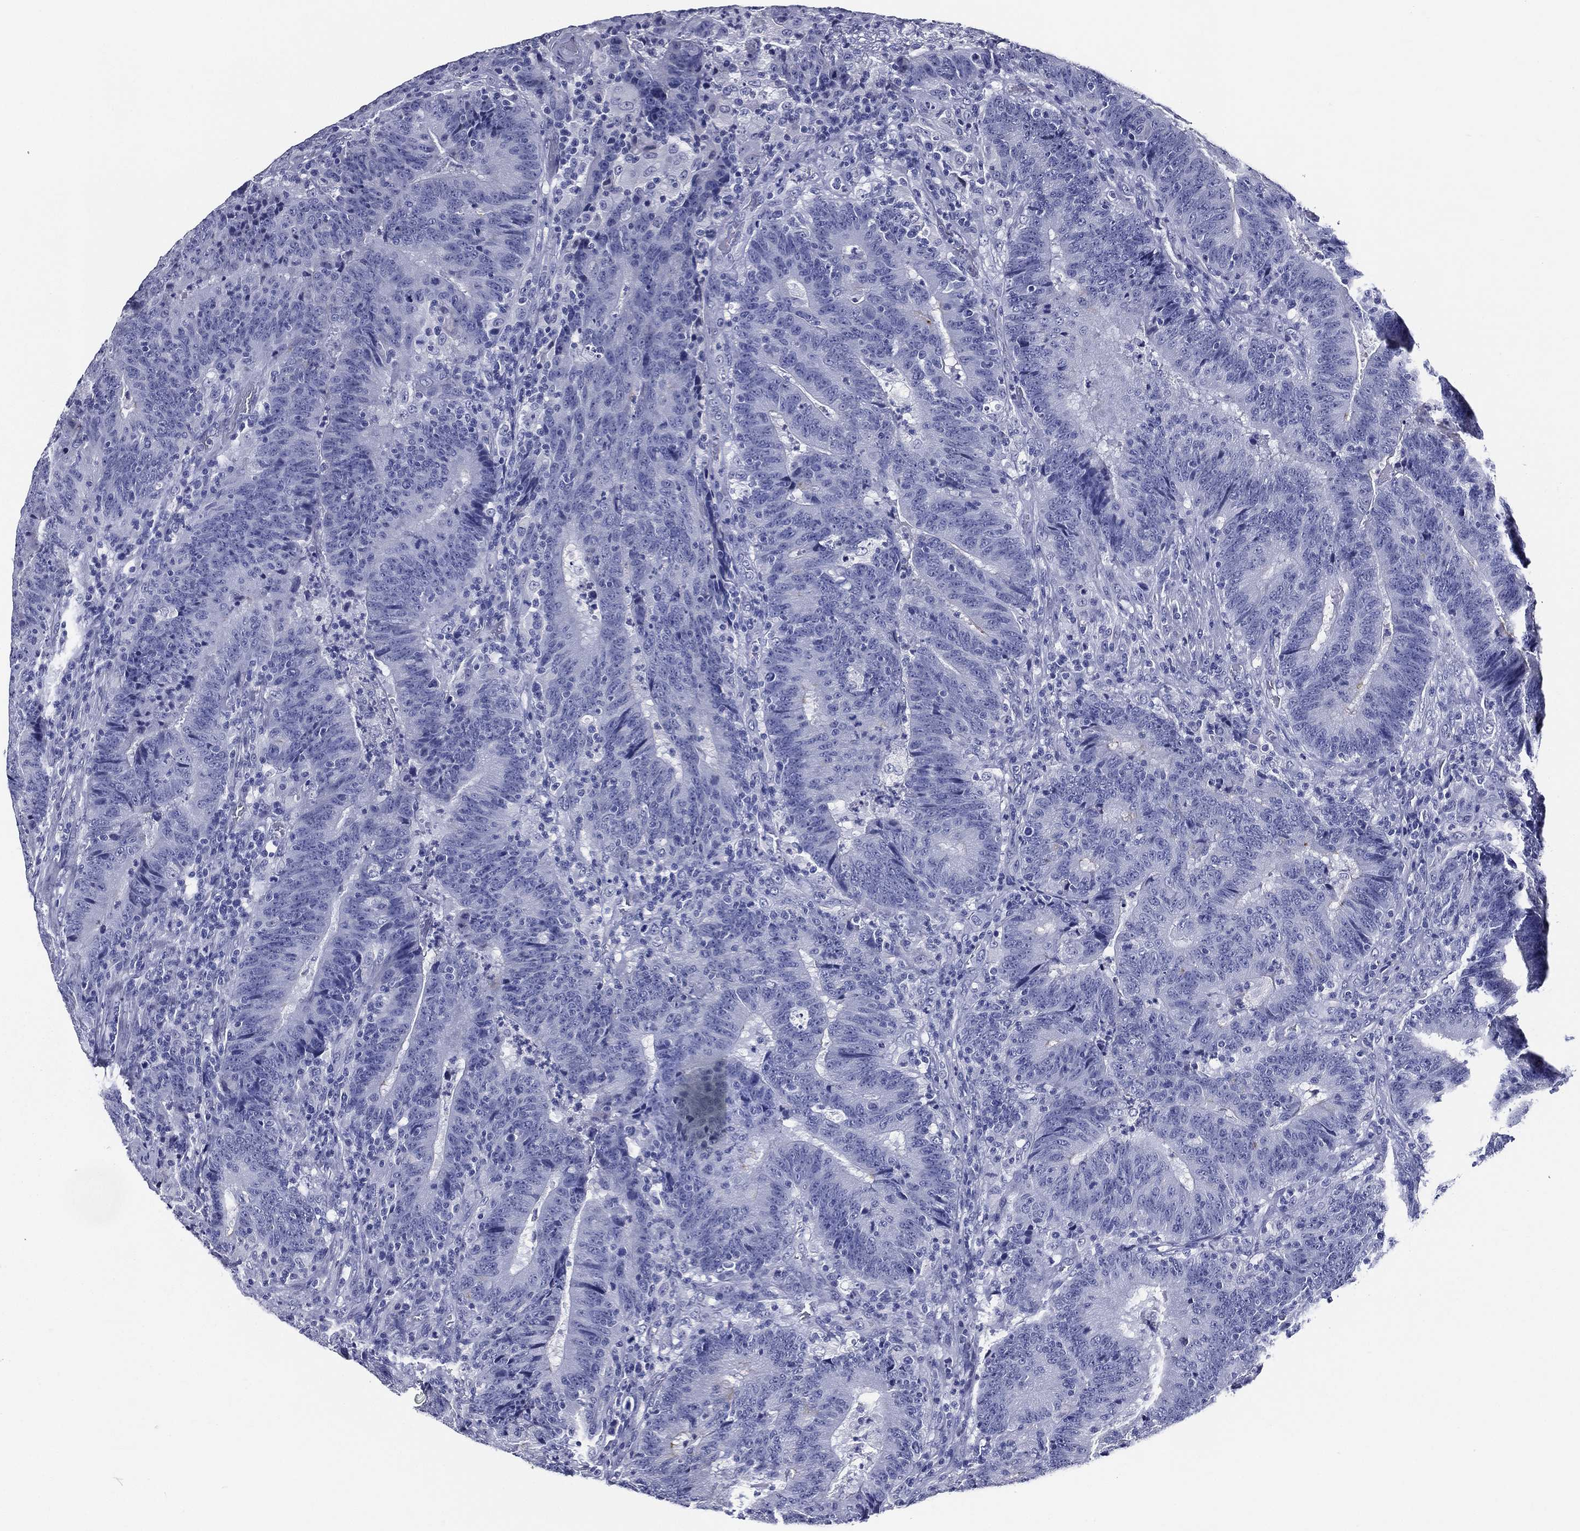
{"staining": {"intensity": "negative", "quantity": "none", "location": "none"}, "tissue": "colorectal cancer", "cell_type": "Tumor cells", "image_type": "cancer", "snomed": [{"axis": "morphology", "description": "Adenocarcinoma, NOS"}, {"axis": "topography", "description": "Colon"}], "caption": "The immunohistochemistry (IHC) image has no significant staining in tumor cells of colorectal adenocarcinoma tissue.", "gene": "ACE2", "patient": {"sex": "female", "age": 75}}